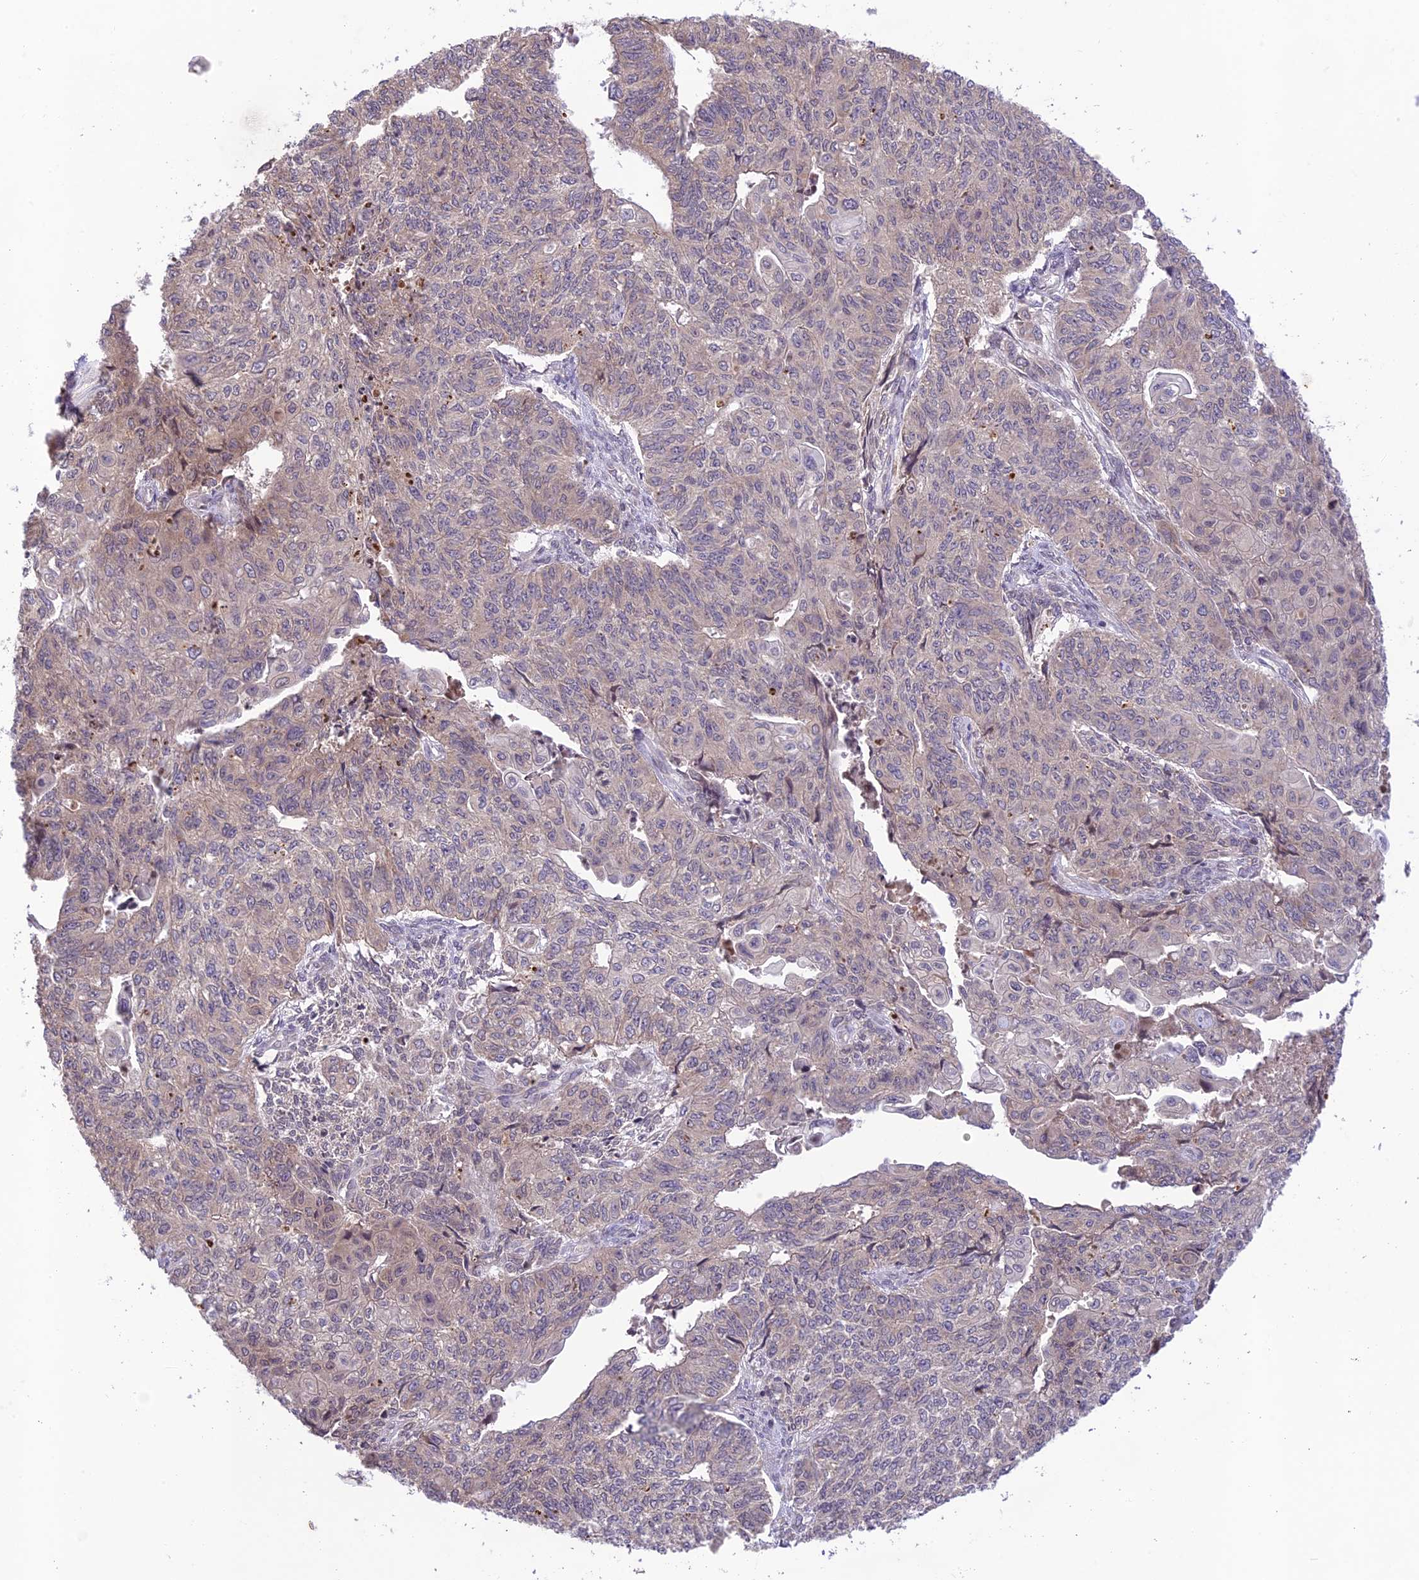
{"staining": {"intensity": "negative", "quantity": "none", "location": "none"}, "tissue": "endometrial cancer", "cell_type": "Tumor cells", "image_type": "cancer", "snomed": [{"axis": "morphology", "description": "Adenocarcinoma, NOS"}, {"axis": "topography", "description": "Endometrium"}], "caption": "Tumor cells are negative for protein expression in human endometrial cancer (adenocarcinoma).", "gene": "TEKT1", "patient": {"sex": "female", "age": 32}}